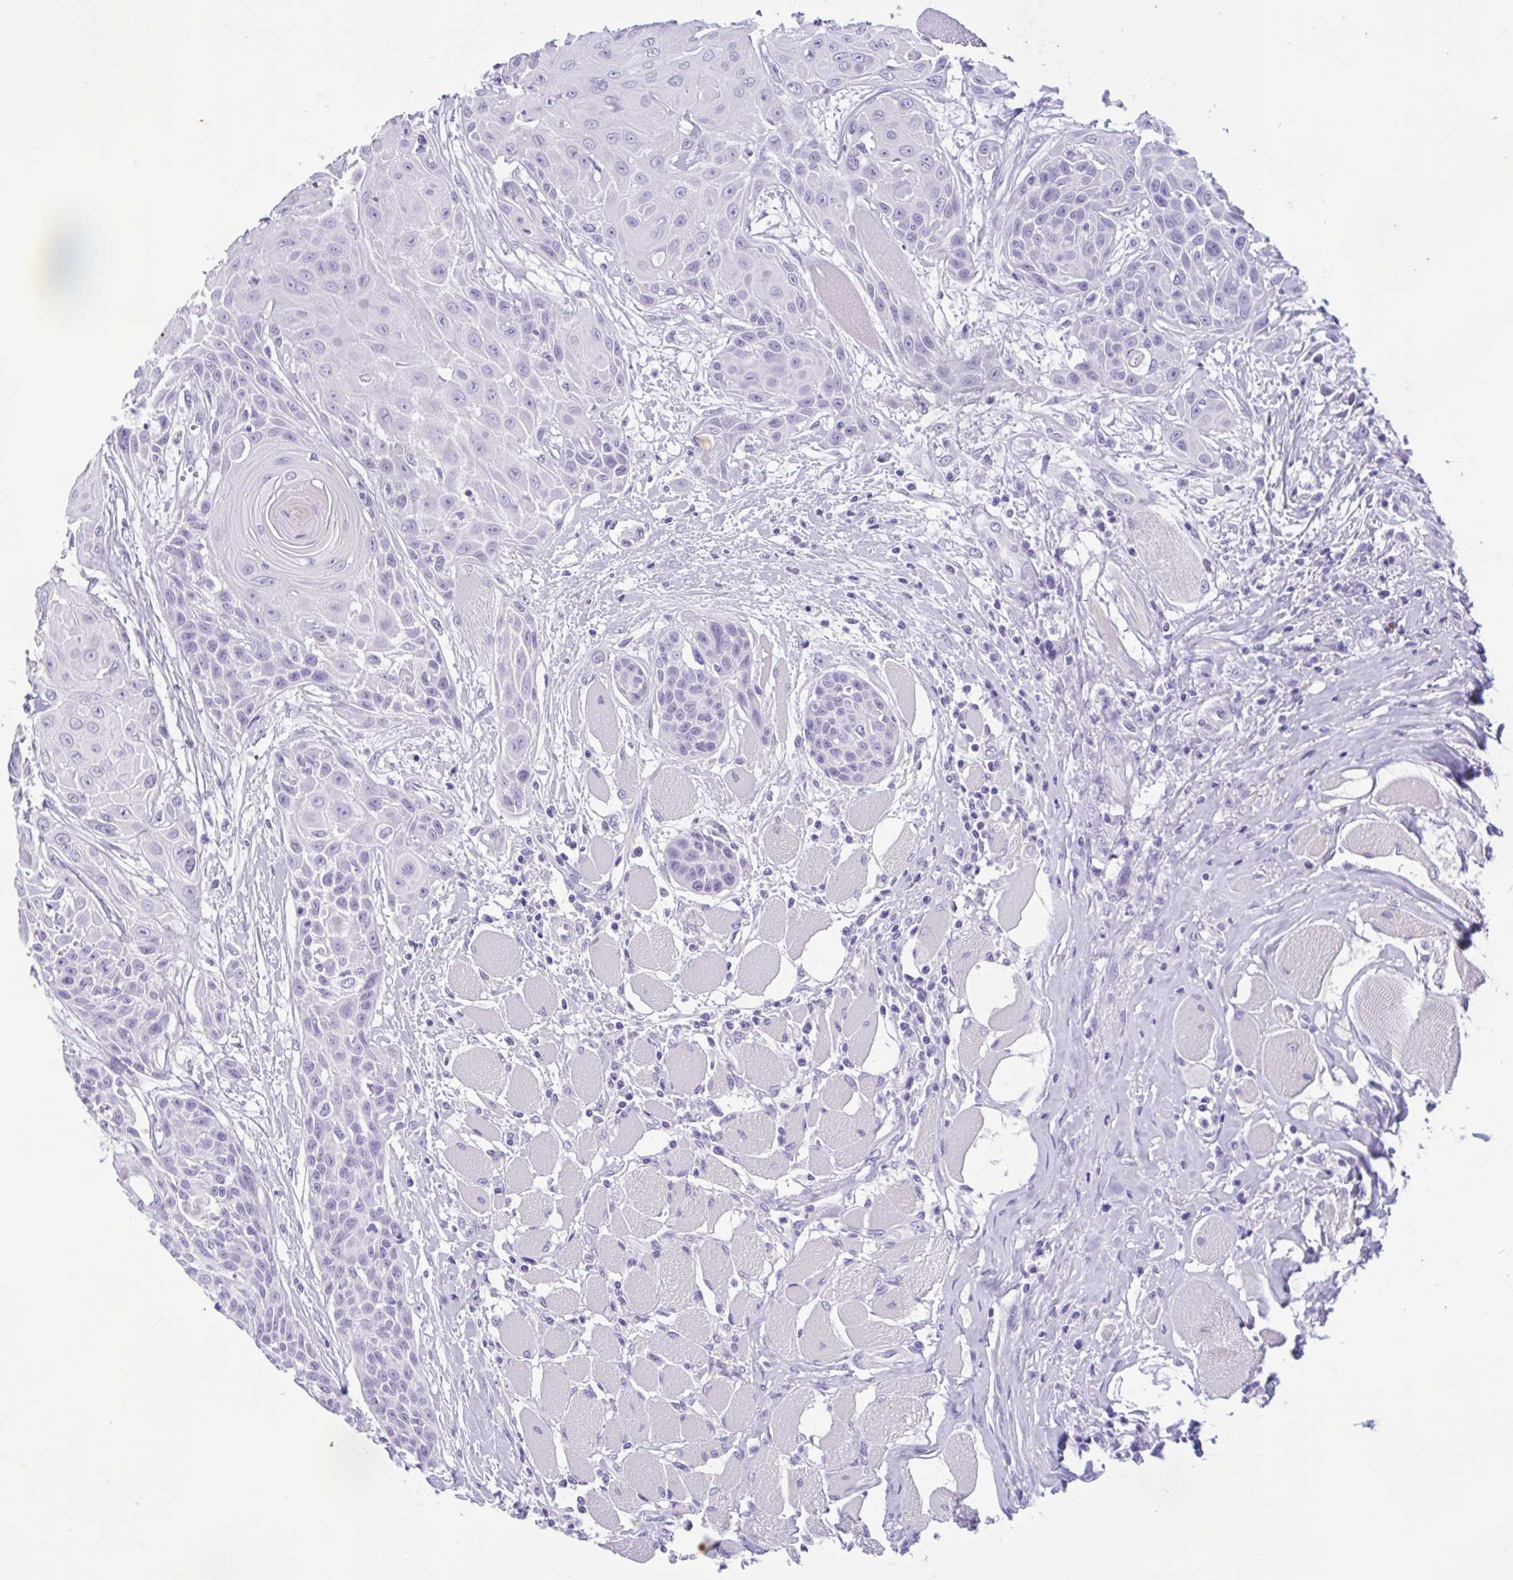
{"staining": {"intensity": "negative", "quantity": "none", "location": "none"}, "tissue": "head and neck cancer", "cell_type": "Tumor cells", "image_type": "cancer", "snomed": [{"axis": "morphology", "description": "Squamous cell carcinoma, NOS"}, {"axis": "topography", "description": "Head-Neck"}], "caption": "A high-resolution image shows immunohistochemistry staining of head and neck squamous cell carcinoma, which exhibits no significant positivity in tumor cells.", "gene": "ZNF319", "patient": {"sex": "female", "age": 73}}